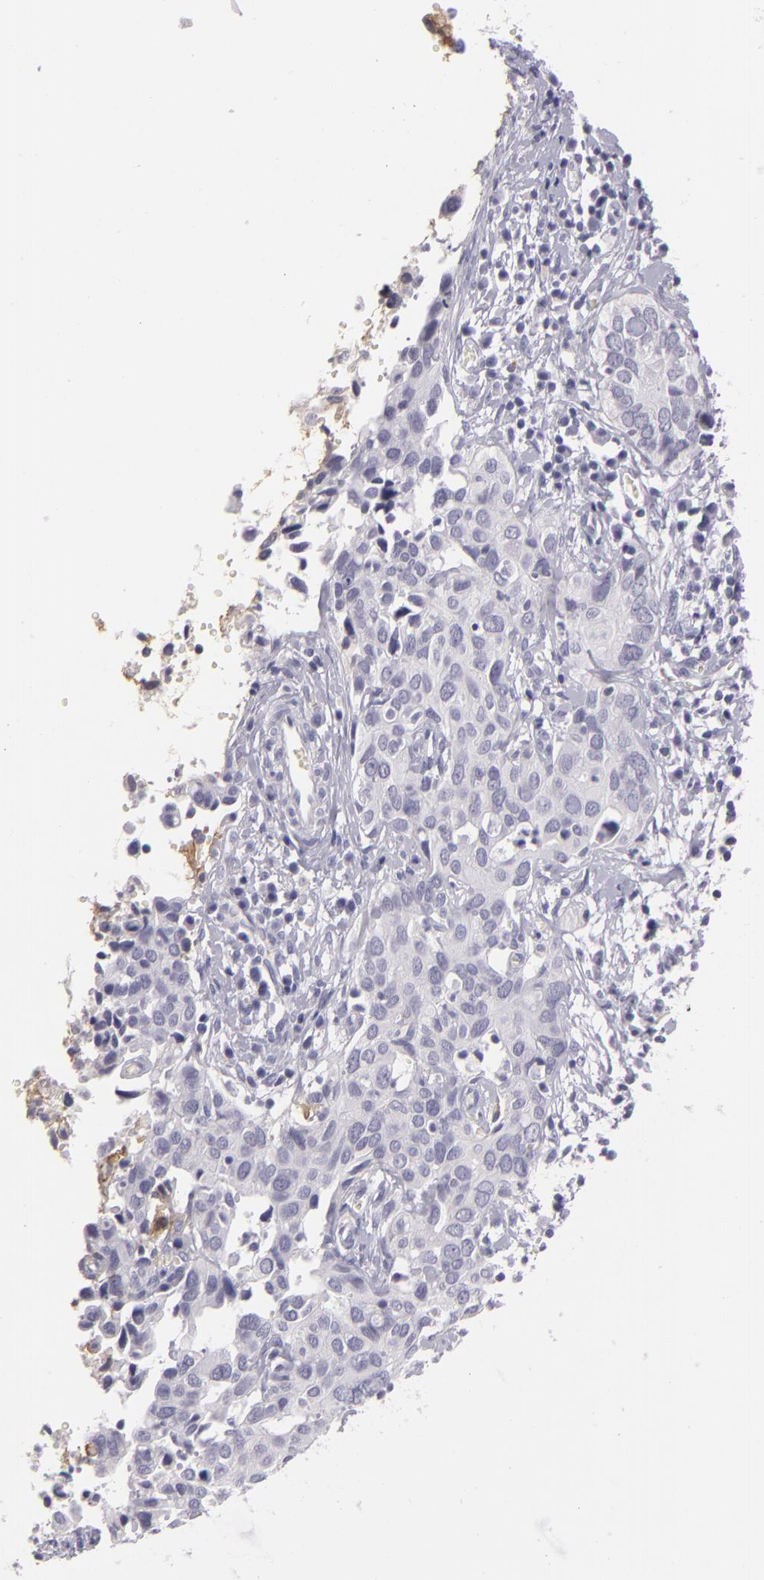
{"staining": {"intensity": "negative", "quantity": "none", "location": "none"}, "tissue": "cervical cancer", "cell_type": "Tumor cells", "image_type": "cancer", "snomed": [{"axis": "morphology", "description": "Normal tissue, NOS"}, {"axis": "morphology", "description": "Squamous cell carcinoma, NOS"}, {"axis": "topography", "description": "Cervix"}], "caption": "DAB immunohistochemical staining of squamous cell carcinoma (cervical) demonstrates no significant staining in tumor cells.", "gene": "CTNNB1", "patient": {"sex": "female", "age": 45}}